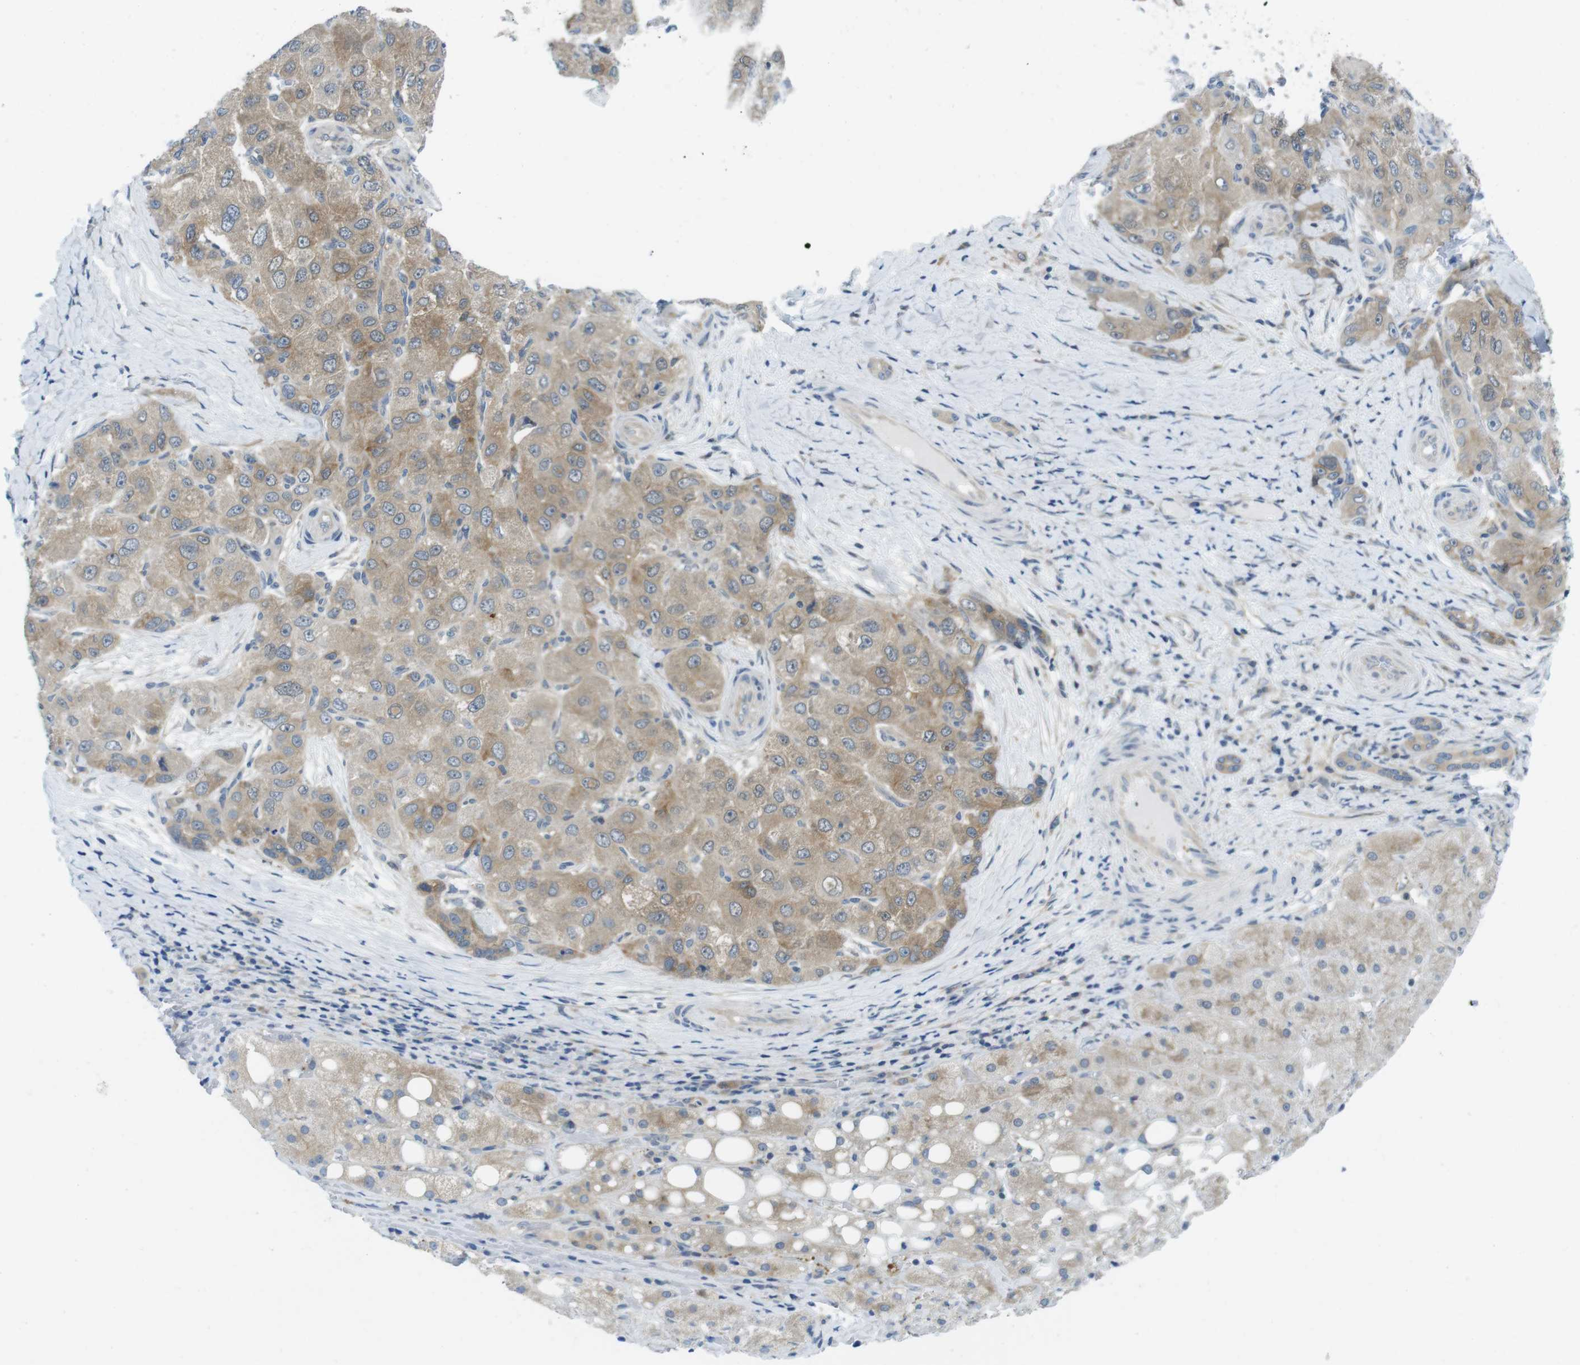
{"staining": {"intensity": "moderate", "quantity": "25%-75%", "location": "cytoplasmic/membranous"}, "tissue": "liver cancer", "cell_type": "Tumor cells", "image_type": "cancer", "snomed": [{"axis": "morphology", "description": "Carcinoma, Hepatocellular, NOS"}, {"axis": "topography", "description": "Liver"}], "caption": "Protein expression analysis of liver cancer reveals moderate cytoplasmic/membranous staining in approximately 25%-75% of tumor cells.", "gene": "CASP2", "patient": {"sex": "male", "age": 80}}